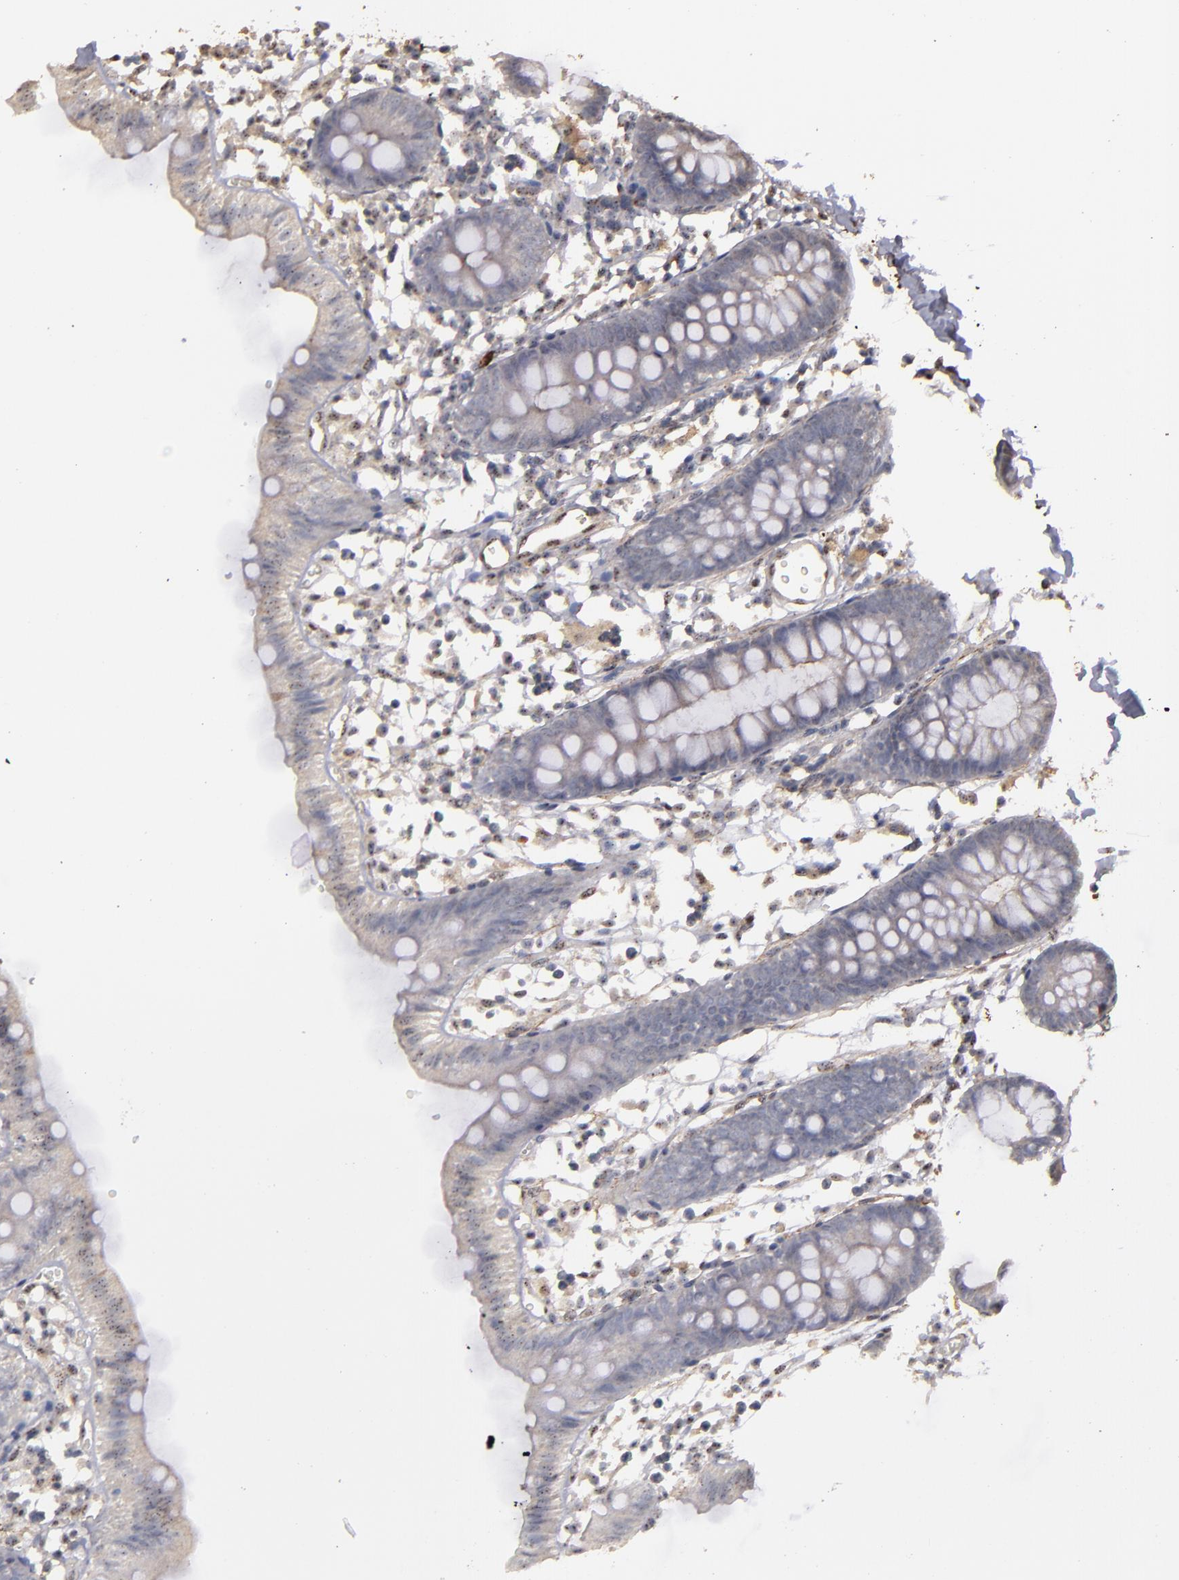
{"staining": {"intensity": "negative", "quantity": "none", "location": "none"}, "tissue": "colon", "cell_type": "Endothelial cells", "image_type": "normal", "snomed": [{"axis": "morphology", "description": "Normal tissue, NOS"}, {"axis": "topography", "description": "Colon"}], "caption": "Immunohistochemistry image of unremarkable colon: human colon stained with DAB (3,3'-diaminobenzidine) demonstrates no significant protein expression in endothelial cells.", "gene": "CD55", "patient": {"sex": "male", "age": 14}}